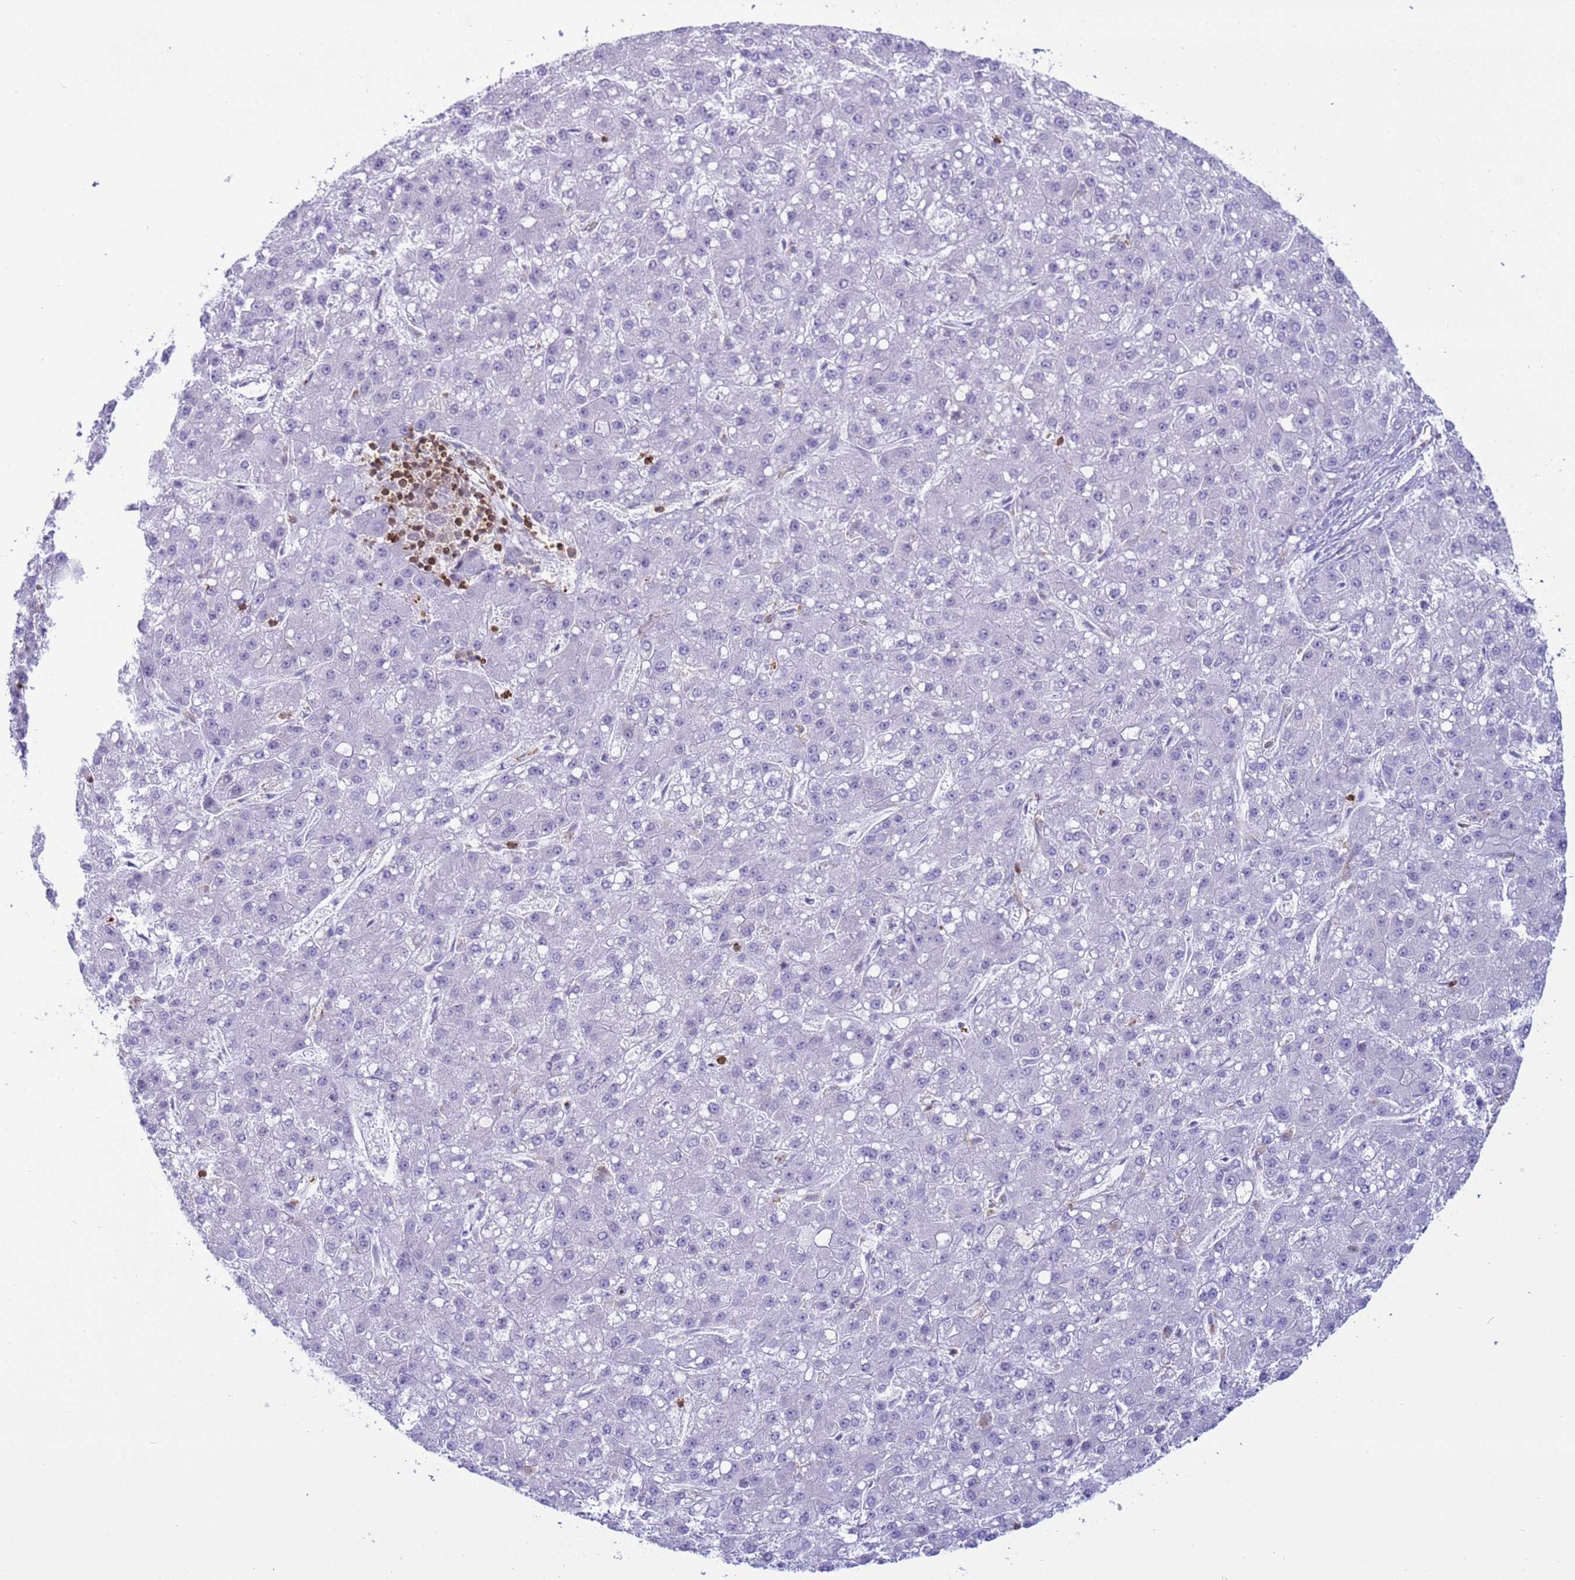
{"staining": {"intensity": "negative", "quantity": "none", "location": "none"}, "tissue": "liver cancer", "cell_type": "Tumor cells", "image_type": "cancer", "snomed": [{"axis": "morphology", "description": "Carcinoma, Hepatocellular, NOS"}, {"axis": "topography", "description": "Liver"}], "caption": "DAB (3,3'-diaminobenzidine) immunohistochemical staining of liver cancer (hepatocellular carcinoma) demonstrates no significant staining in tumor cells.", "gene": "IRF5", "patient": {"sex": "male", "age": 67}}